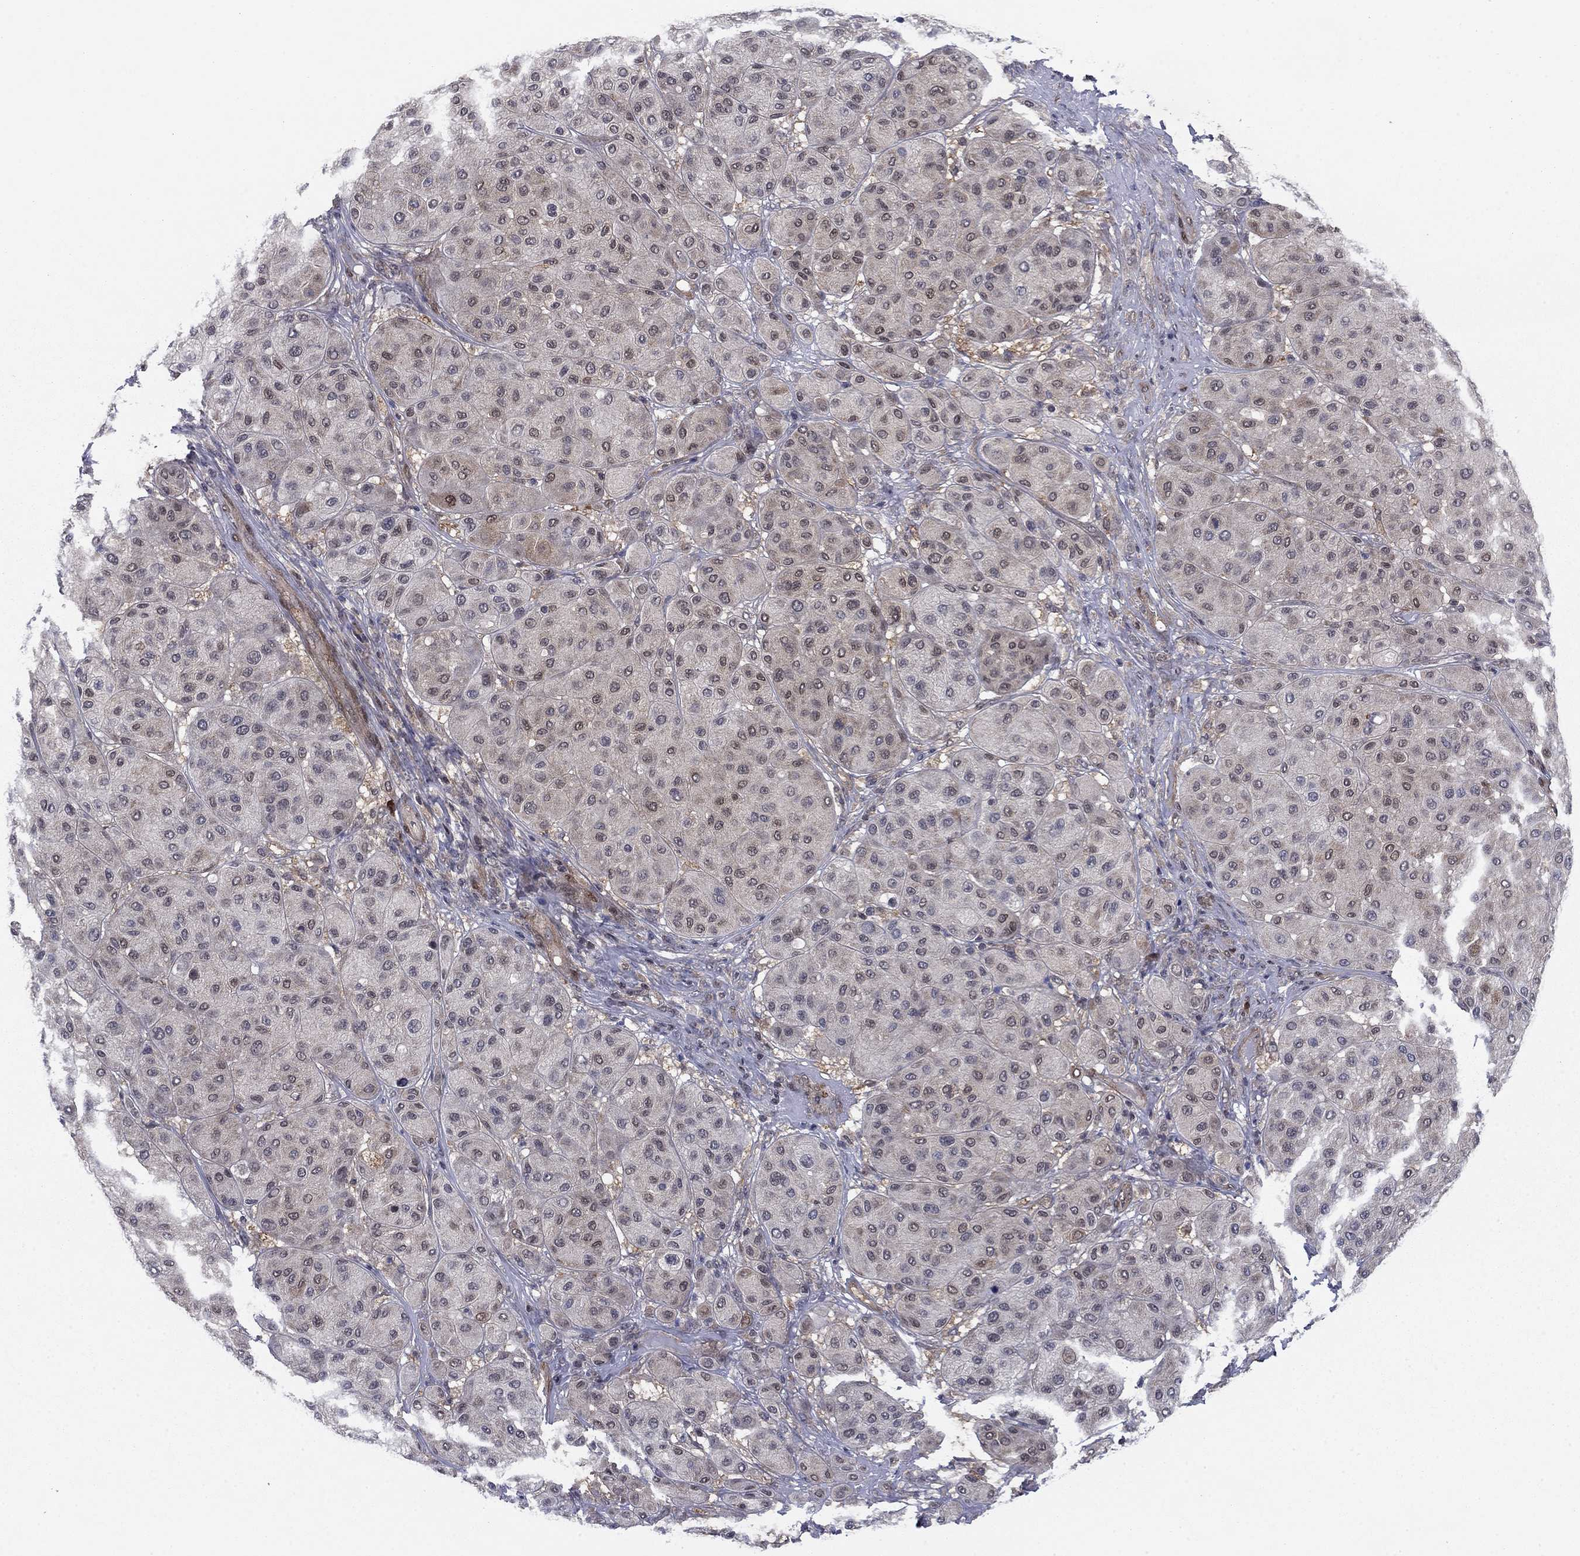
{"staining": {"intensity": "negative", "quantity": "none", "location": "none"}, "tissue": "melanoma", "cell_type": "Tumor cells", "image_type": "cancer", "snomed": [{"axis": "morphology", "description": "Malignant melanoma, Metastatic site"}, {"axis": "topography", "description": "Smooth muscle"}], "caption": "IHC histopathology image of neoplastic tissue: human melanoma stained with DAB (3,3'-diaminobenzidine) displays no significant protein staining in tumor cells.", "gene": "FKBP4", "patient": {"sex": "male", "age": 41}}